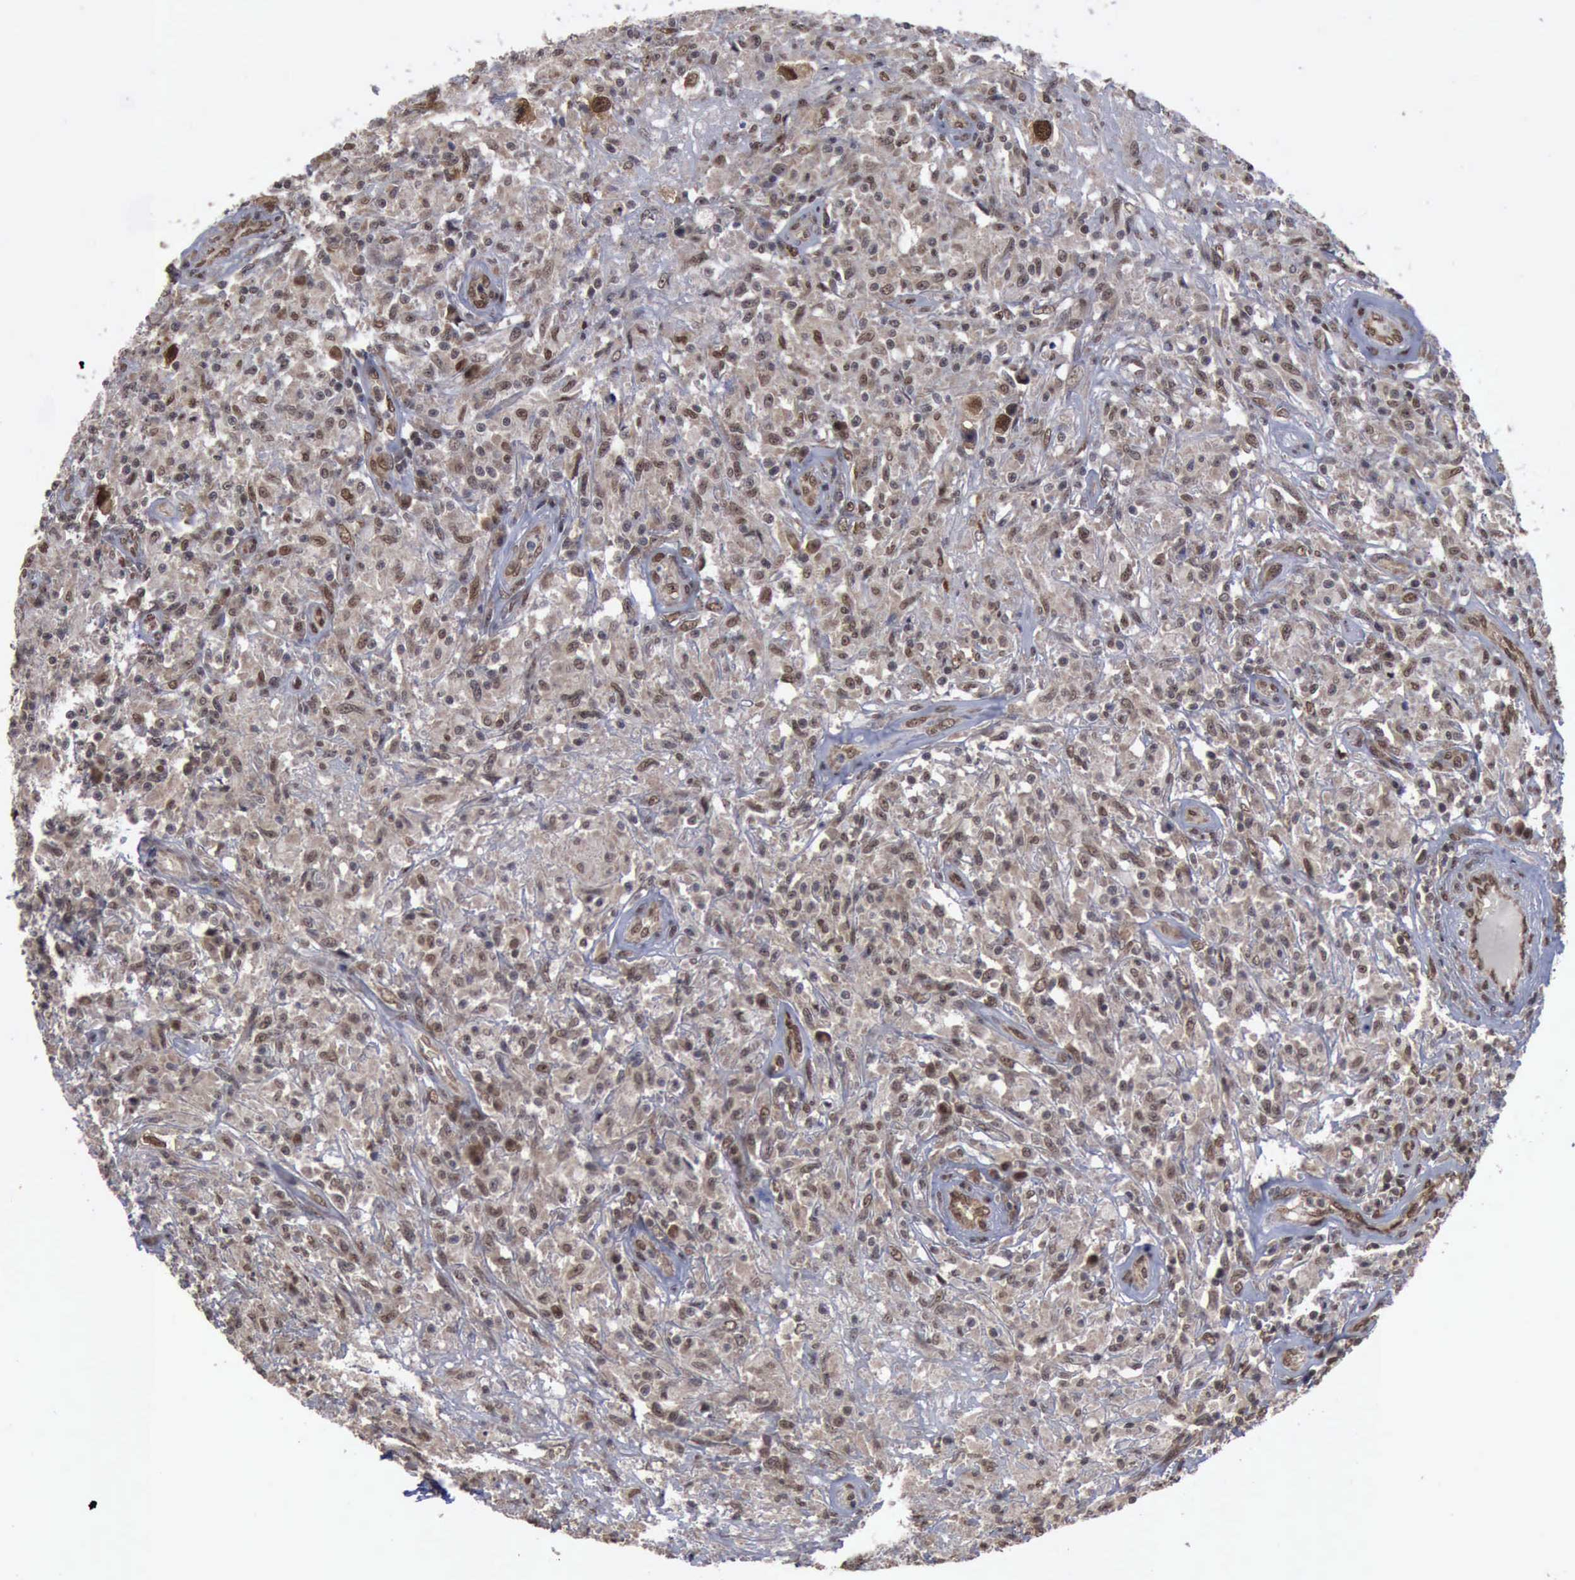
{"staining": {"intensity": "weak", "quantity": "25%-75%", "location": "cytoplasmic/membranous,nuclear"}, "tissue": "testis cancer", "cell_type": "Tumor cells", "image_type": "cancer", "snomed": [{"axis": "morphology", "description": "Seminoma, NOS"}, {"axis": "topography", "description": "Testis"}], "caption": "This is an image of immunohistochemistry (IHC) staining of testis seminoma, which shows weak staining in the cytoplasmic/membranous and nuclear of tumor cells.", "gene": "RTCB", "patient": {"sex": "male", "age": 34}}